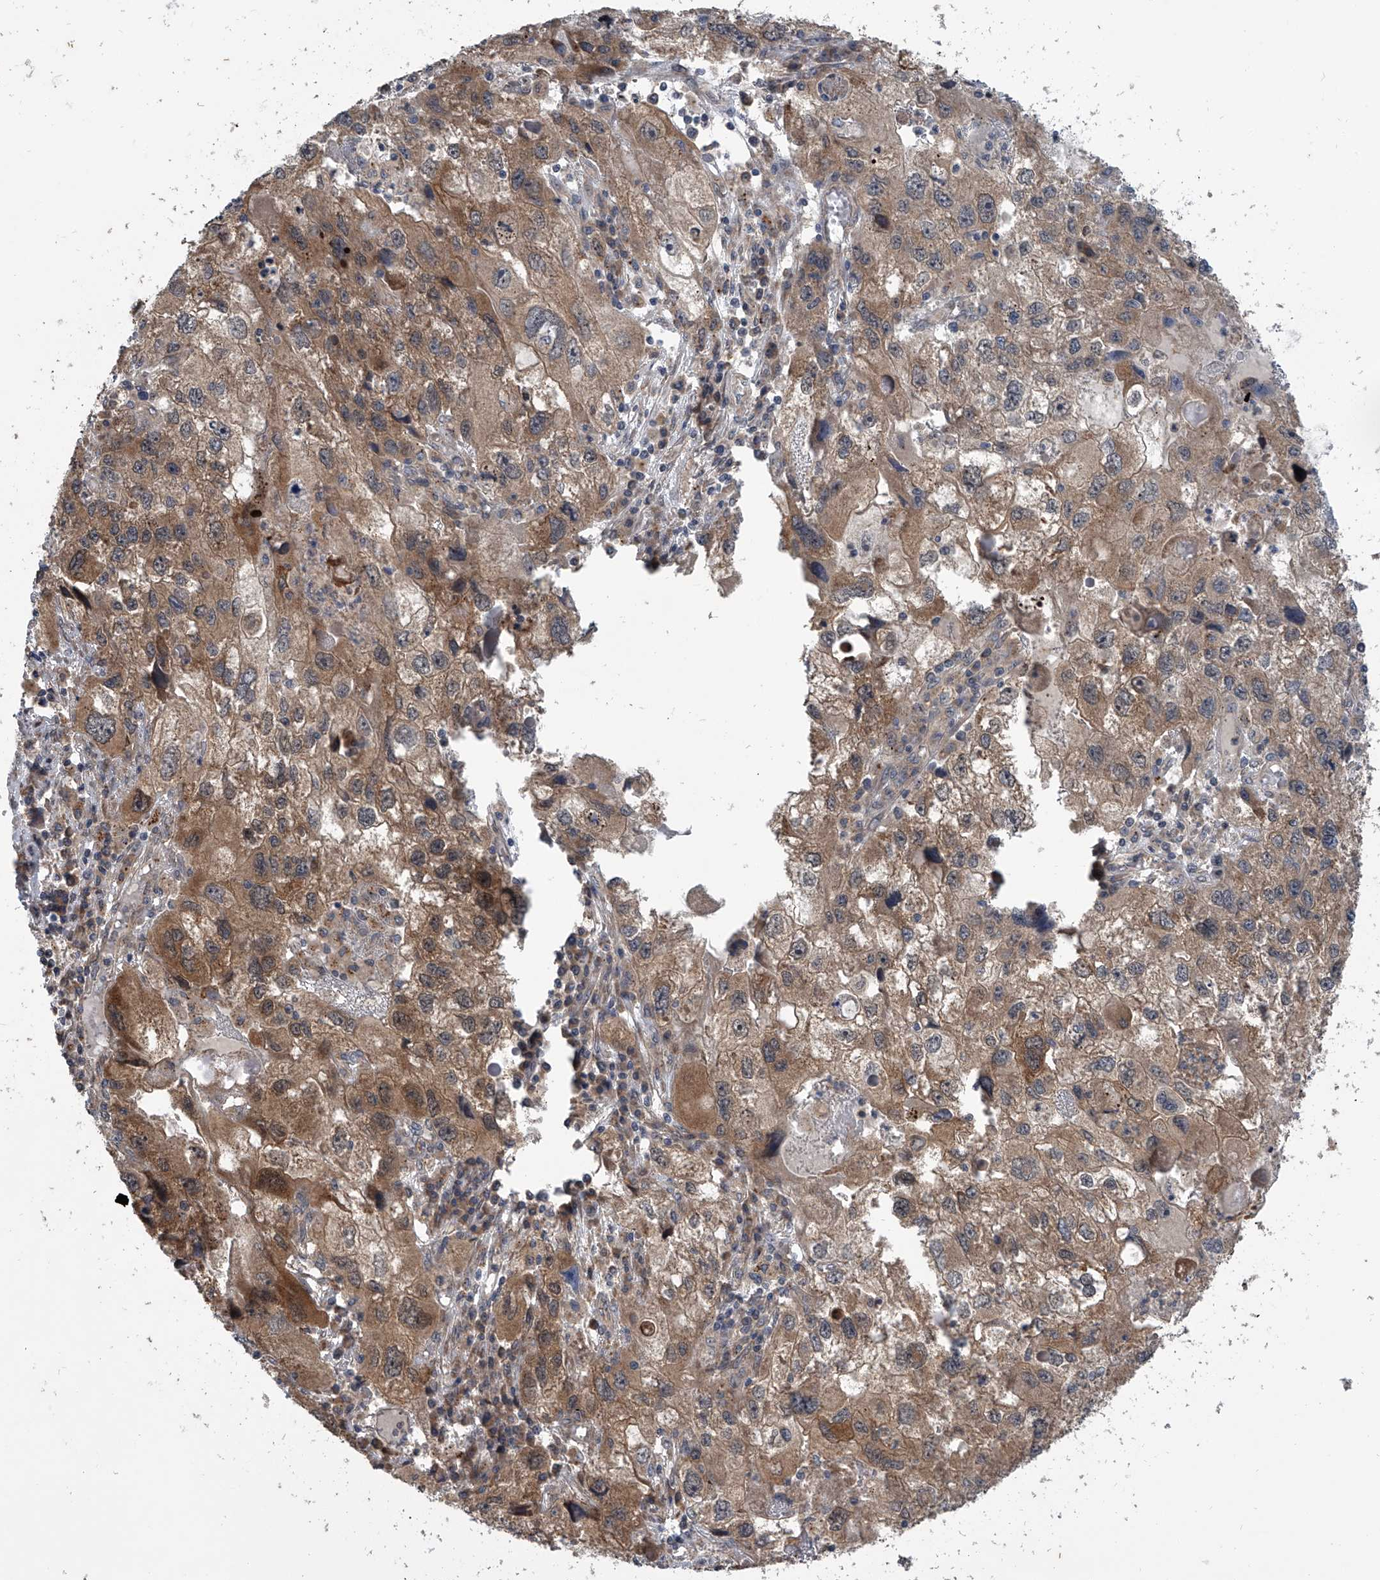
{"staining": {"intensity": "moderate", "quantity": ">75%", "location": "cytoplasmic/membranous"}, "tissue": "endometrial cancer", "cell_type": "Tumor cells", "image_type": "cancer", "snomed": [{"axis": "morphology", "description": "Adenocarcinoma, NOS"}, {"axis": "topography", "description": "Endometrium"}], "caption": "IHC micrograph of endometrial cancer (adenocarcinoma) stained for a protein (brown), which demonstrates medium levels of moderate cytoplasmic/membranous staining in approximately >75% of tumor cells.", "gene": "GEMIN8", "patient": {"sex": "female", "age": 49}}